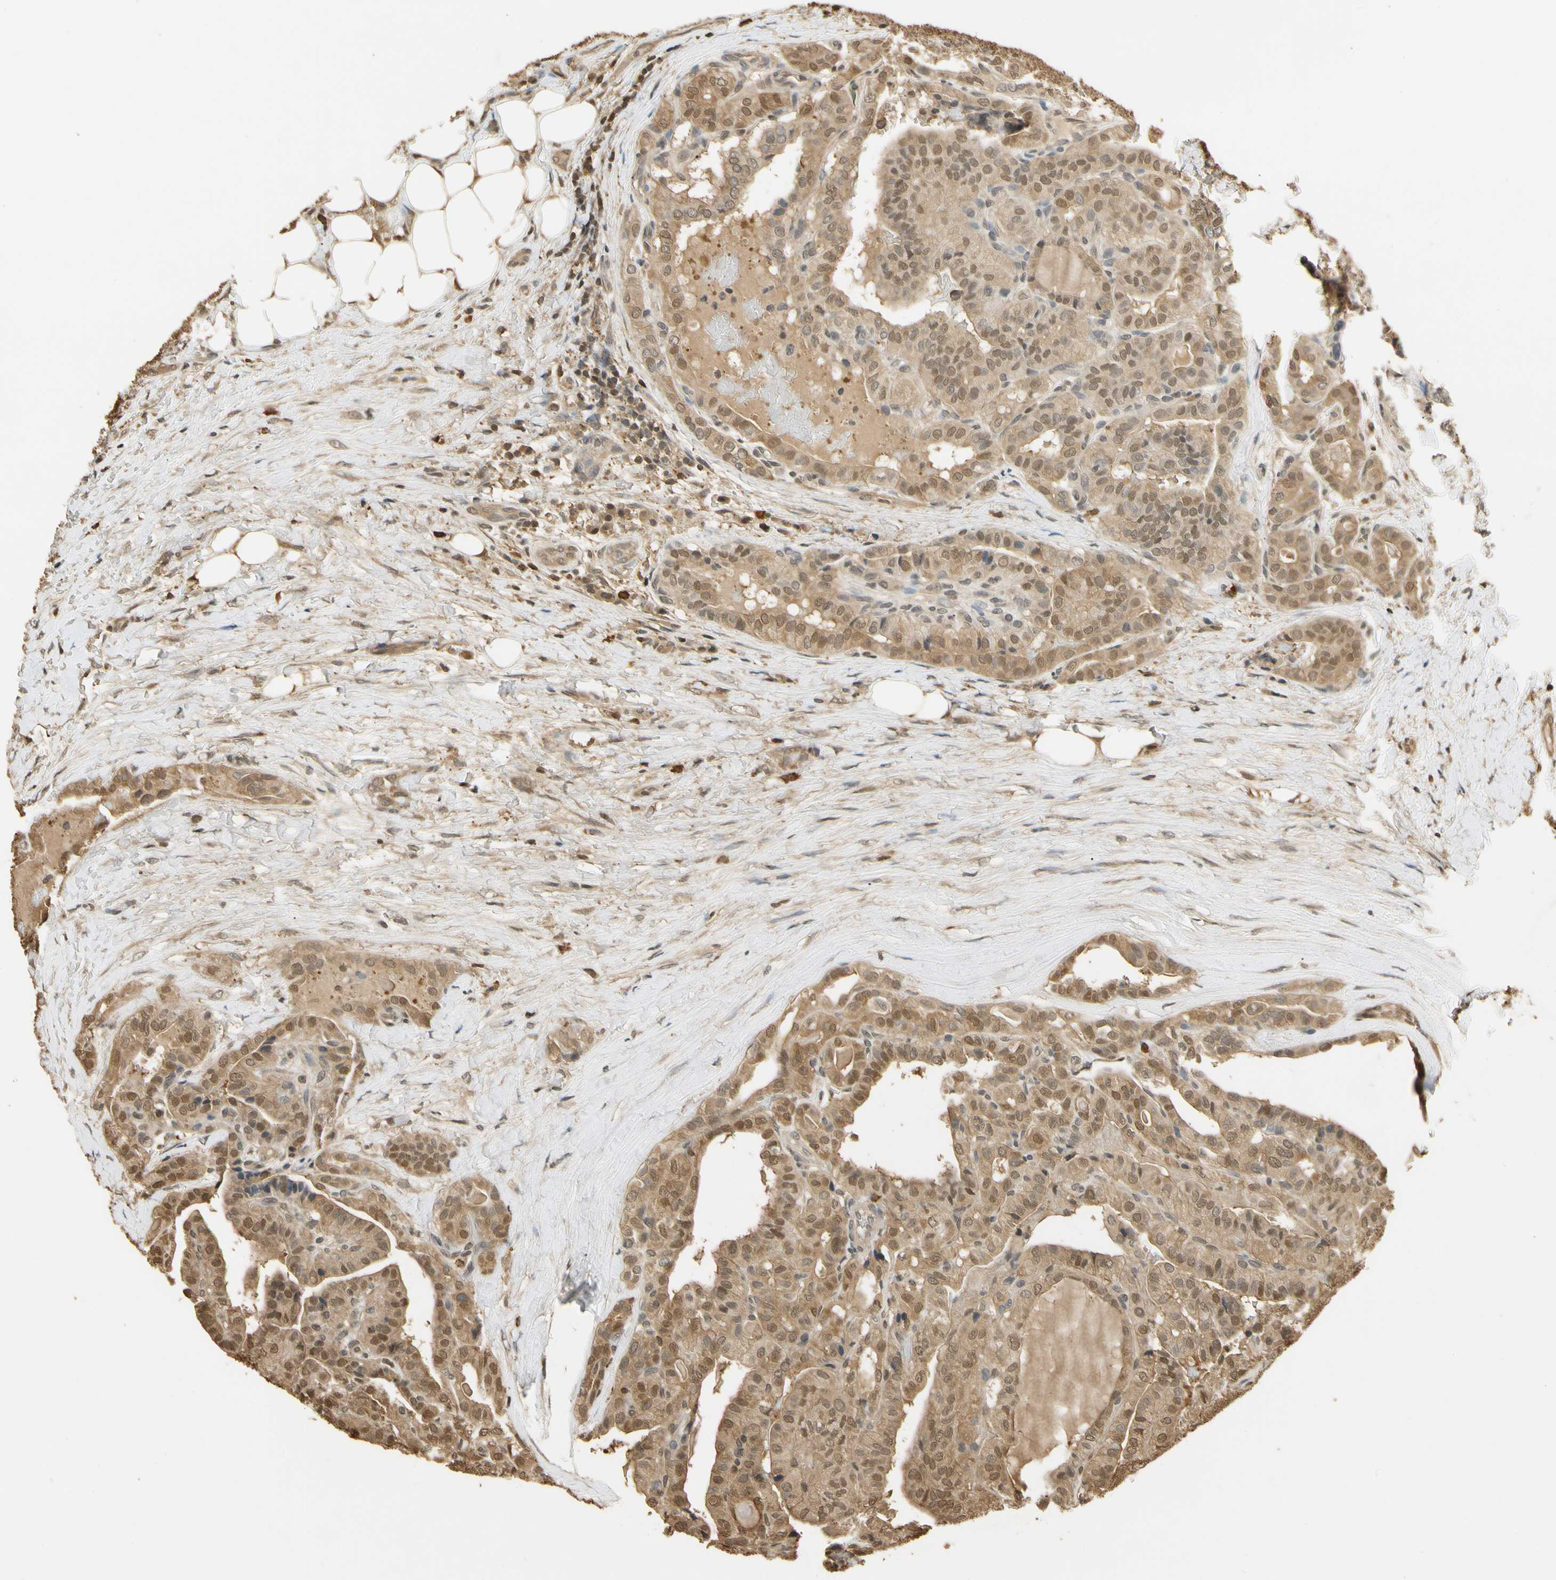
{"staining": {"intensity": "moderate", "quantity": ">75%", "location": "cytoplasmic/membranous,nuclear"}, "tissue": "thyroid cancer", "cell_type": "Tumor cells", "image_type": "cancer", "snomed": [{"axis": "morphology", "description": "Papillary adenocarcinoma, NOS"}, {"axis": "topography", "description": "Thyroid gland"}], "caption": "Brown immunohistochemical staining in thyroid cancer shows moderate cytoplasmic/membranous and nuclear staining in about >75% of tumor cells.", "gene": "SOD1", "patient": {"sex": "male", "age": 77}}